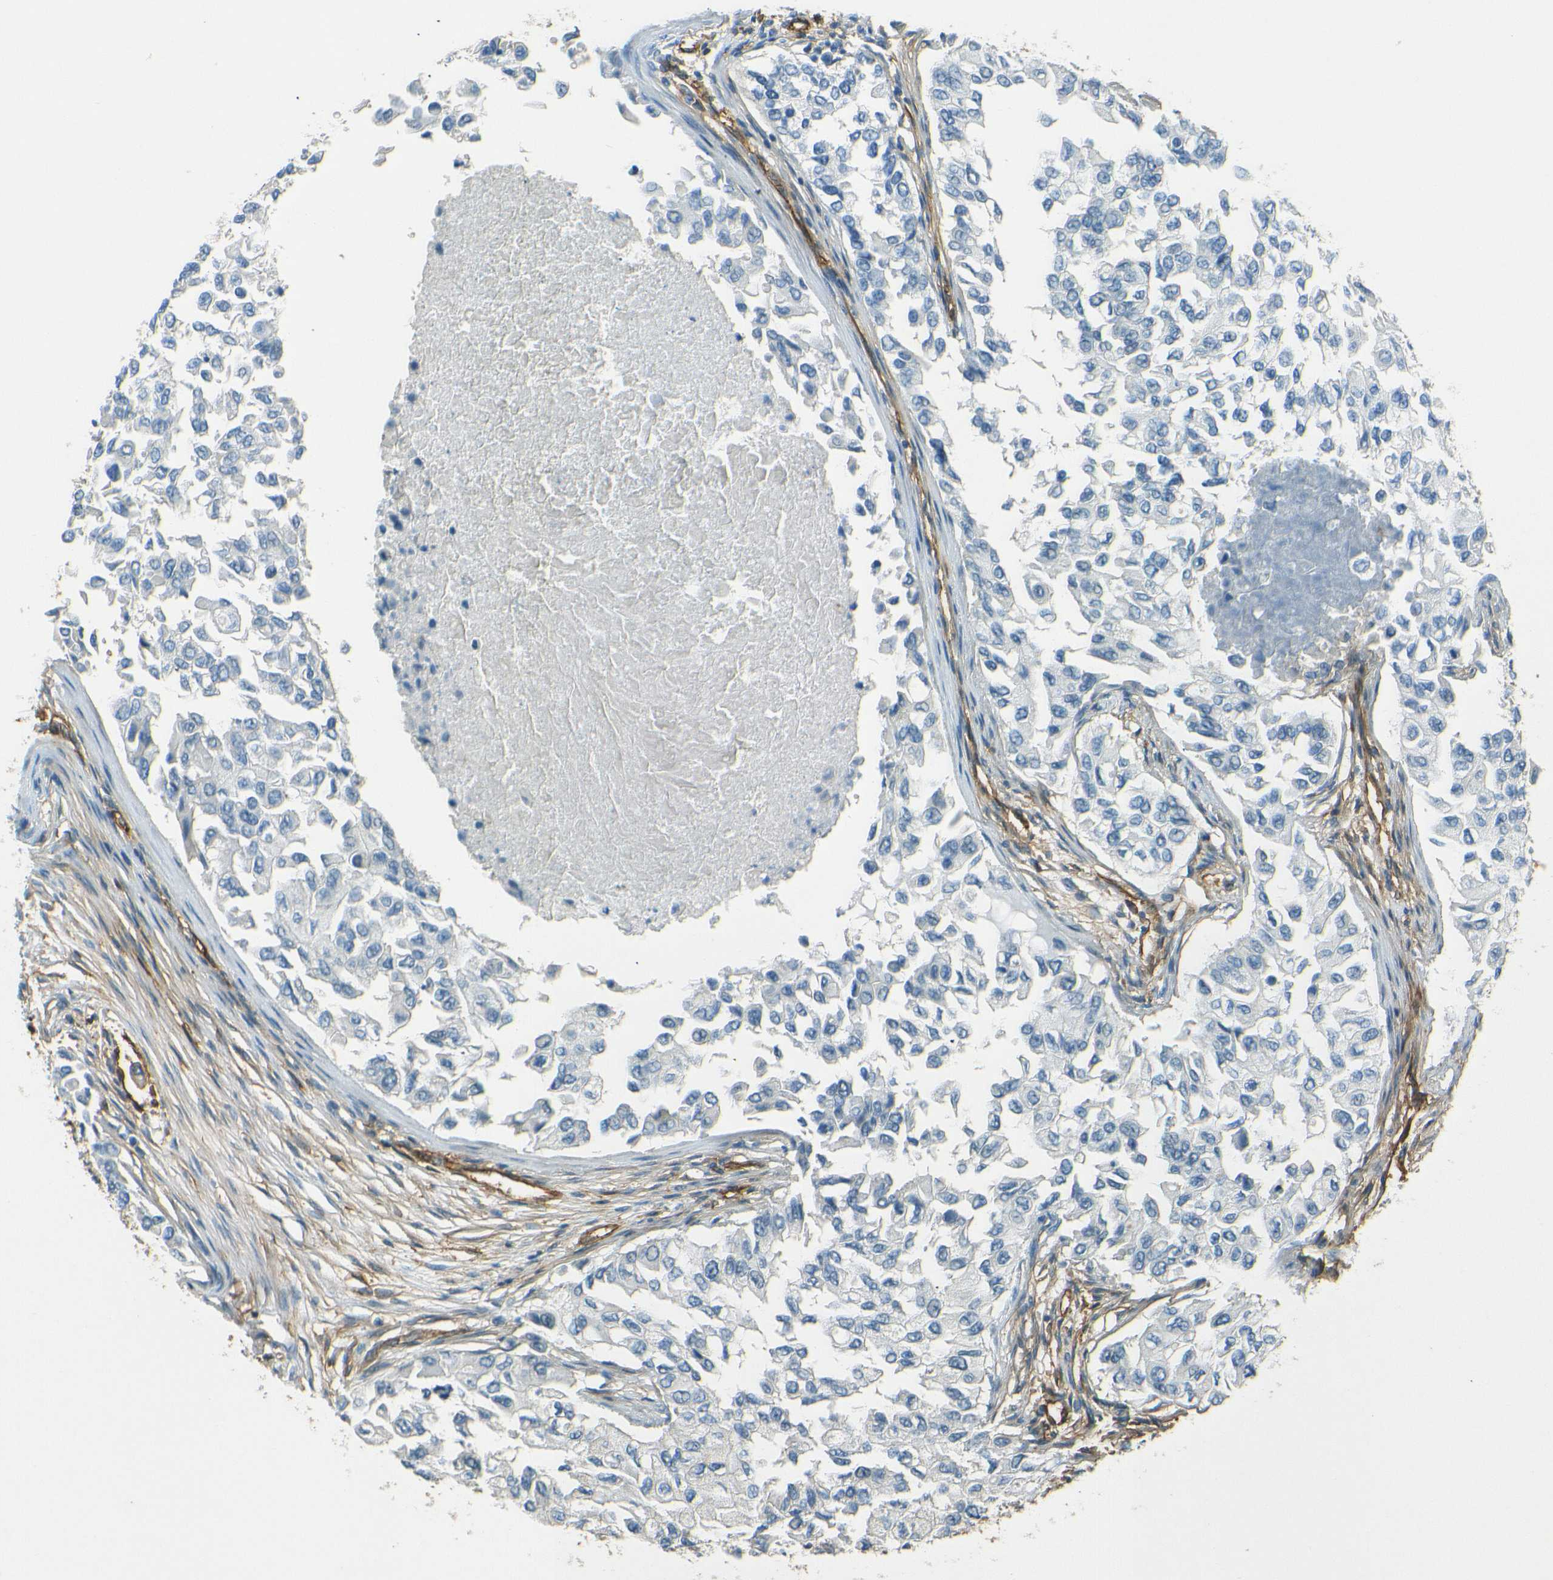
{"staining": {"intensity": "negative", "quantity": "none", "location": "none"}, "tissue": "breast cancer", "cell_type": "Tumor cells", "image_type": "cancer", "snomed": [{"axis": "morphology", "description": "Normal tissue, NOS"}, {"axis": "morphology", "description": "Duct carcinoma"}, {"axis": "topography", "description": "Breast"}], "caption": "The photomicrograph reveals no significant expression in tumor cells of infiltrating ductal carcinoma (breast).", "gene": "ENTPD1", "patient": {"sex": "female", "age": 49}}